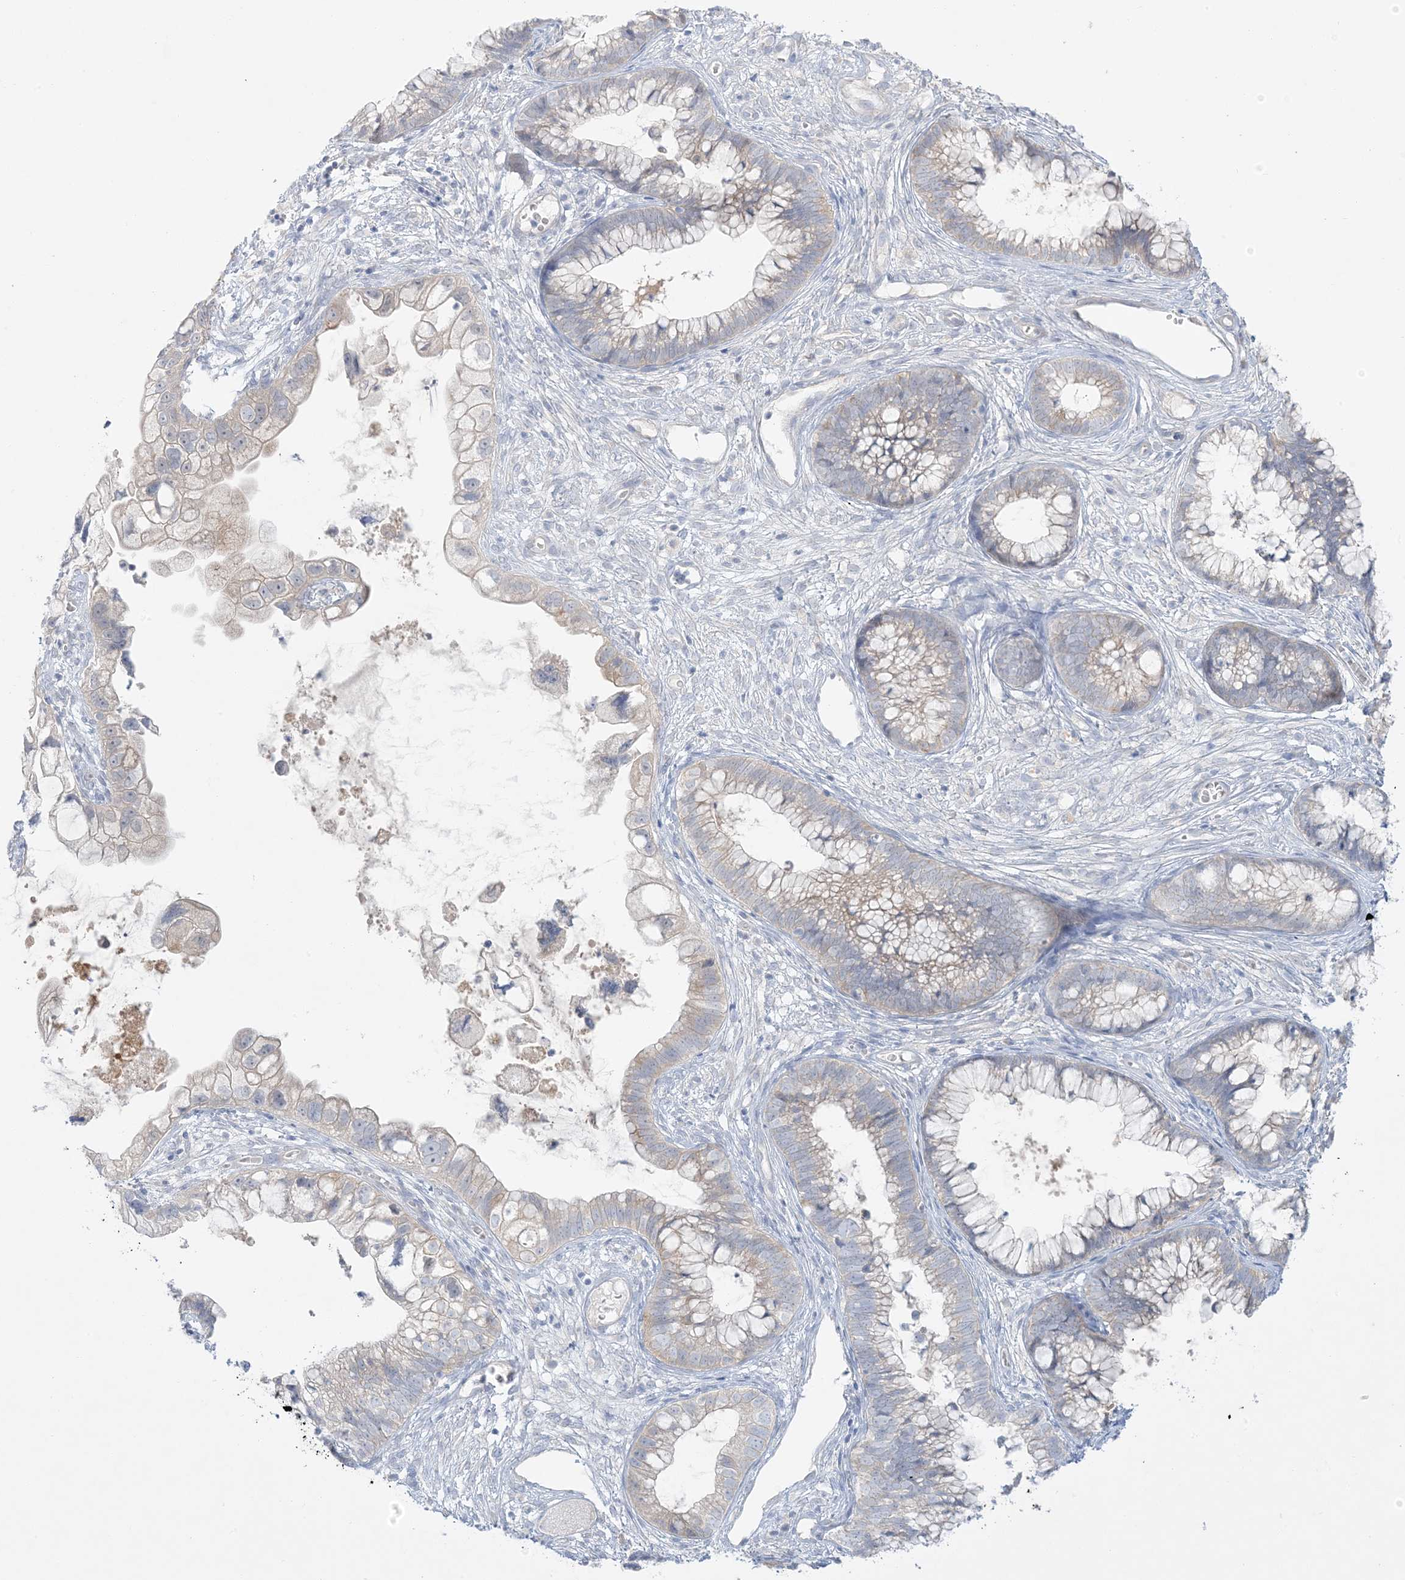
{"staining": {"intensity": "weak", "quantity": "<25%", "location": "cytoplasmic/membranous"}, "tissue": "cervical cancer", "cell_type": "Tumor cells", "image_type": "cancer", "snomed": [{"axis": "morphology", "description": "Adenocarcinoma, NOS"}, {"axis": "topography", "description": "Cervix"}], "caption": "A micrograph of human cervical cancer (adenocarcinoma) is negative for staining in tumor cells.", "gene": "FAM184A", "patient": {"sex": "female", "age": 44}}